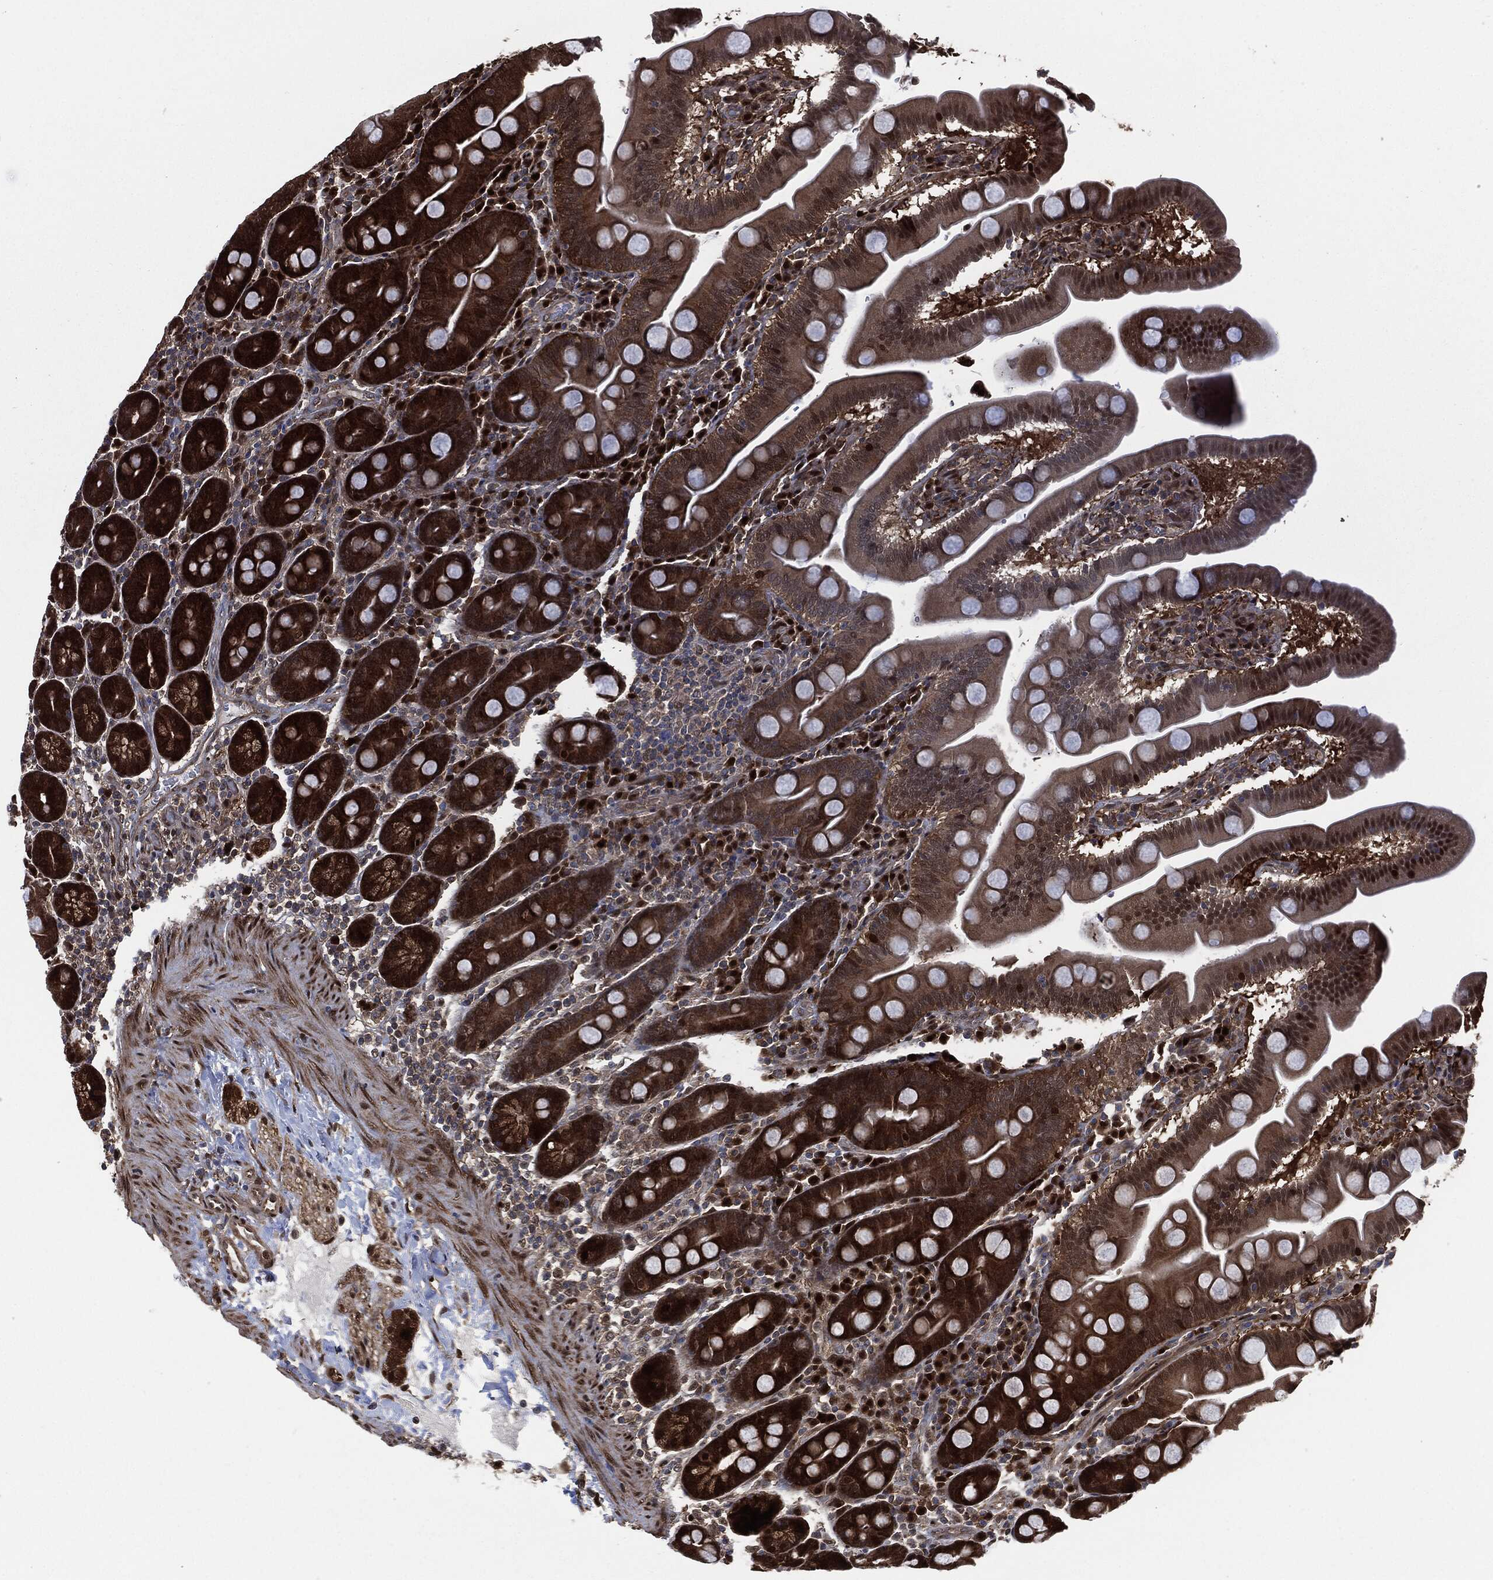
{"staining": {"intensity": "strong", "quantity": "25%-75%", "location": "cytoplasmic/membranous"}, "tissue": "duodenum", "cell_type": "Glandular cells", "image_type": "normal", "snomed": [{"axis": "morphology", "description": "Normal tissue, NOS"}, {"axis": "topography", "description": "Duodenum"}], "caption": "Duodenum stained for a protein displays strong cytoplasmic/membranous positivity in glandular cells. (Brightfield microscopy of DAB IHC at high magnification).", "gene": "DCTN1", "patient": {"sex": "male", "age": 59}}